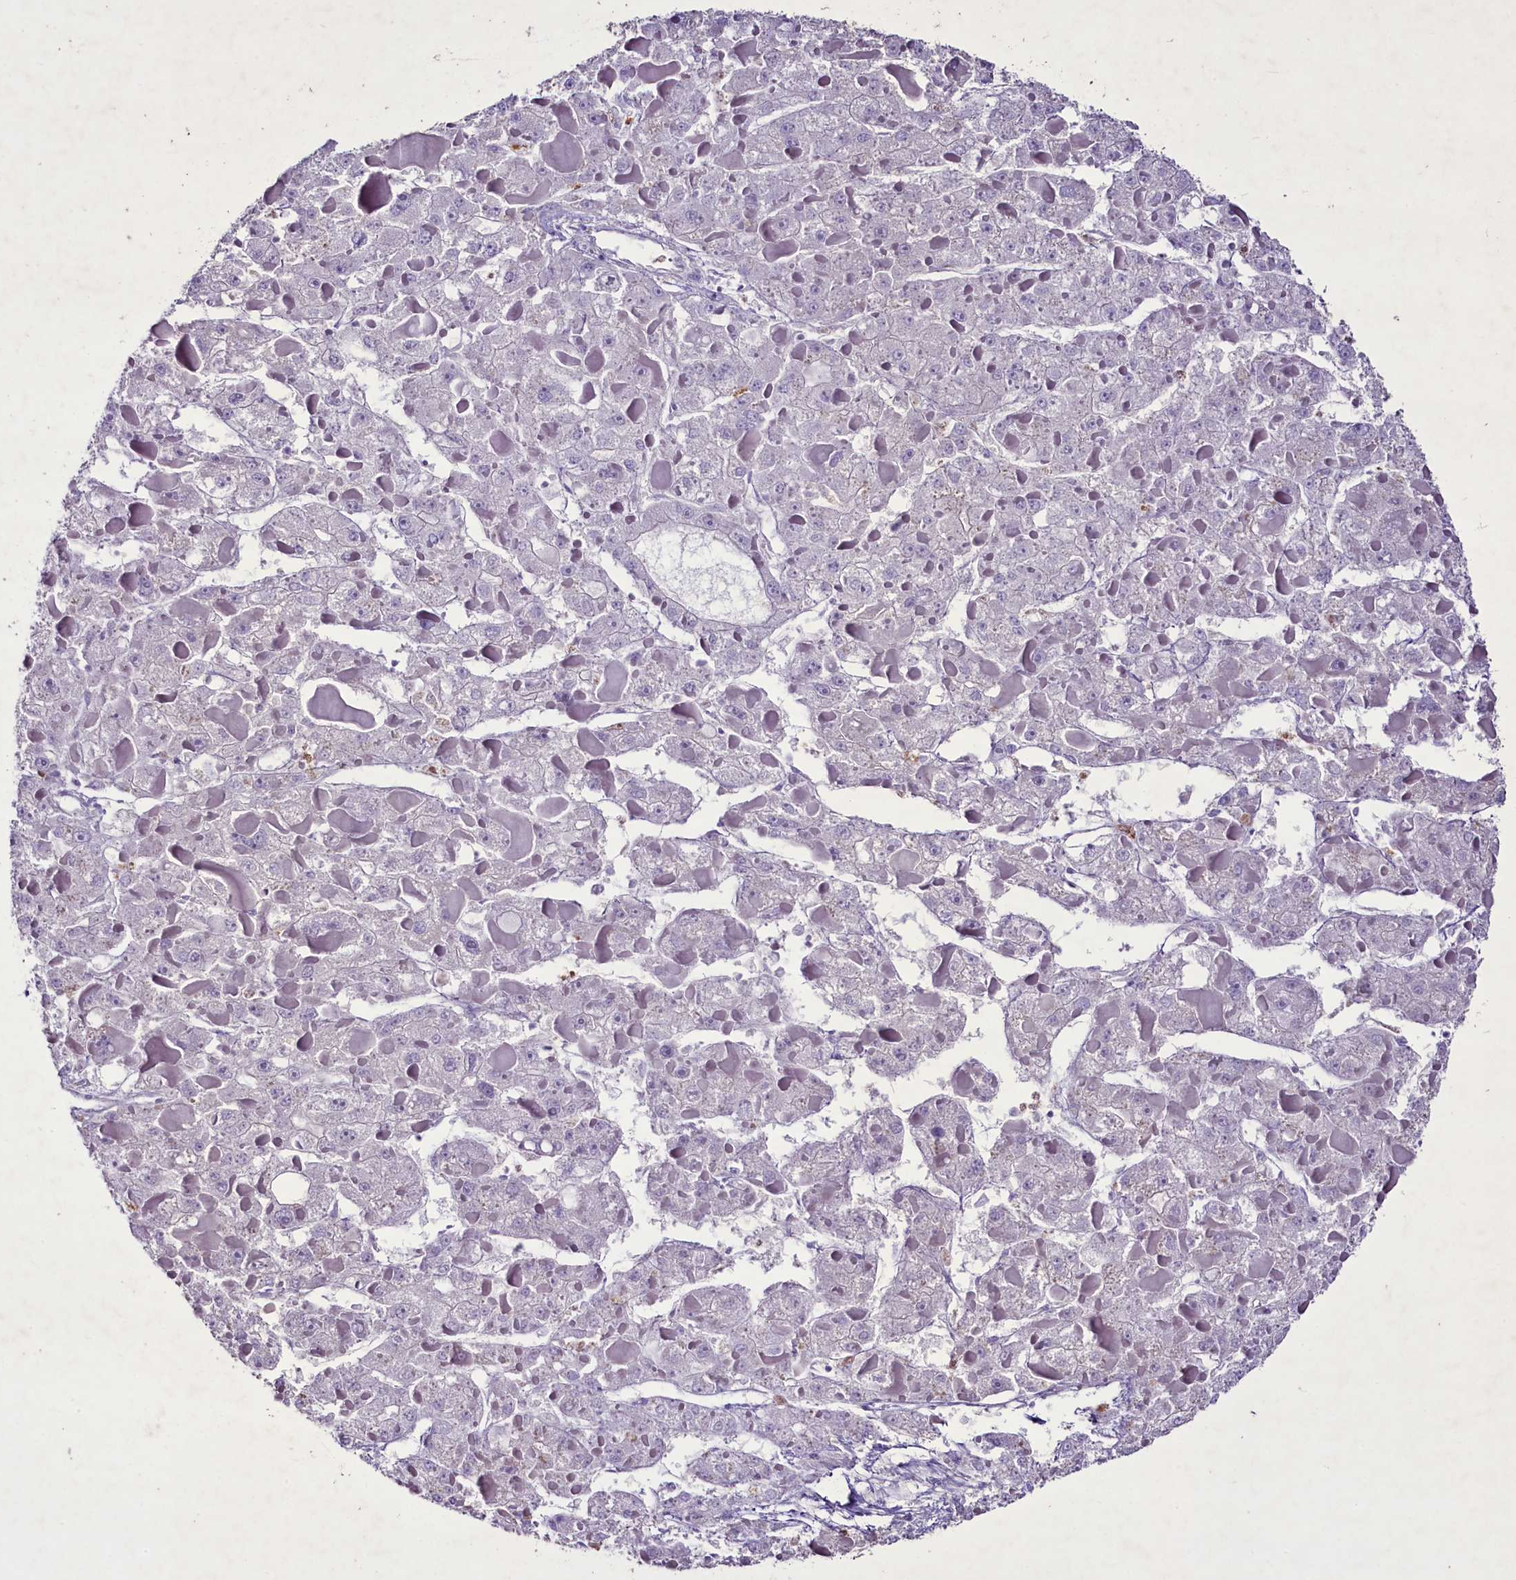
{"staining": {"intensity": "negative", "quantity": "none", "location": "none"}, "tissue": "liver cancer", "cell_type": "Tumor cells", "image_type": "cancer", "snomed": [{"axis": "morphology", "description": "Carcinoma, Hepatocellular, NOS"}, {"axis": "topography", "description": "Liver"}], "caption": "The micrograph exhibits no staining of tumor cells in hepatocellular carcinoma (liver).", "gene": "FAM209B", "patient": {"sex": "female", "age": 73}}